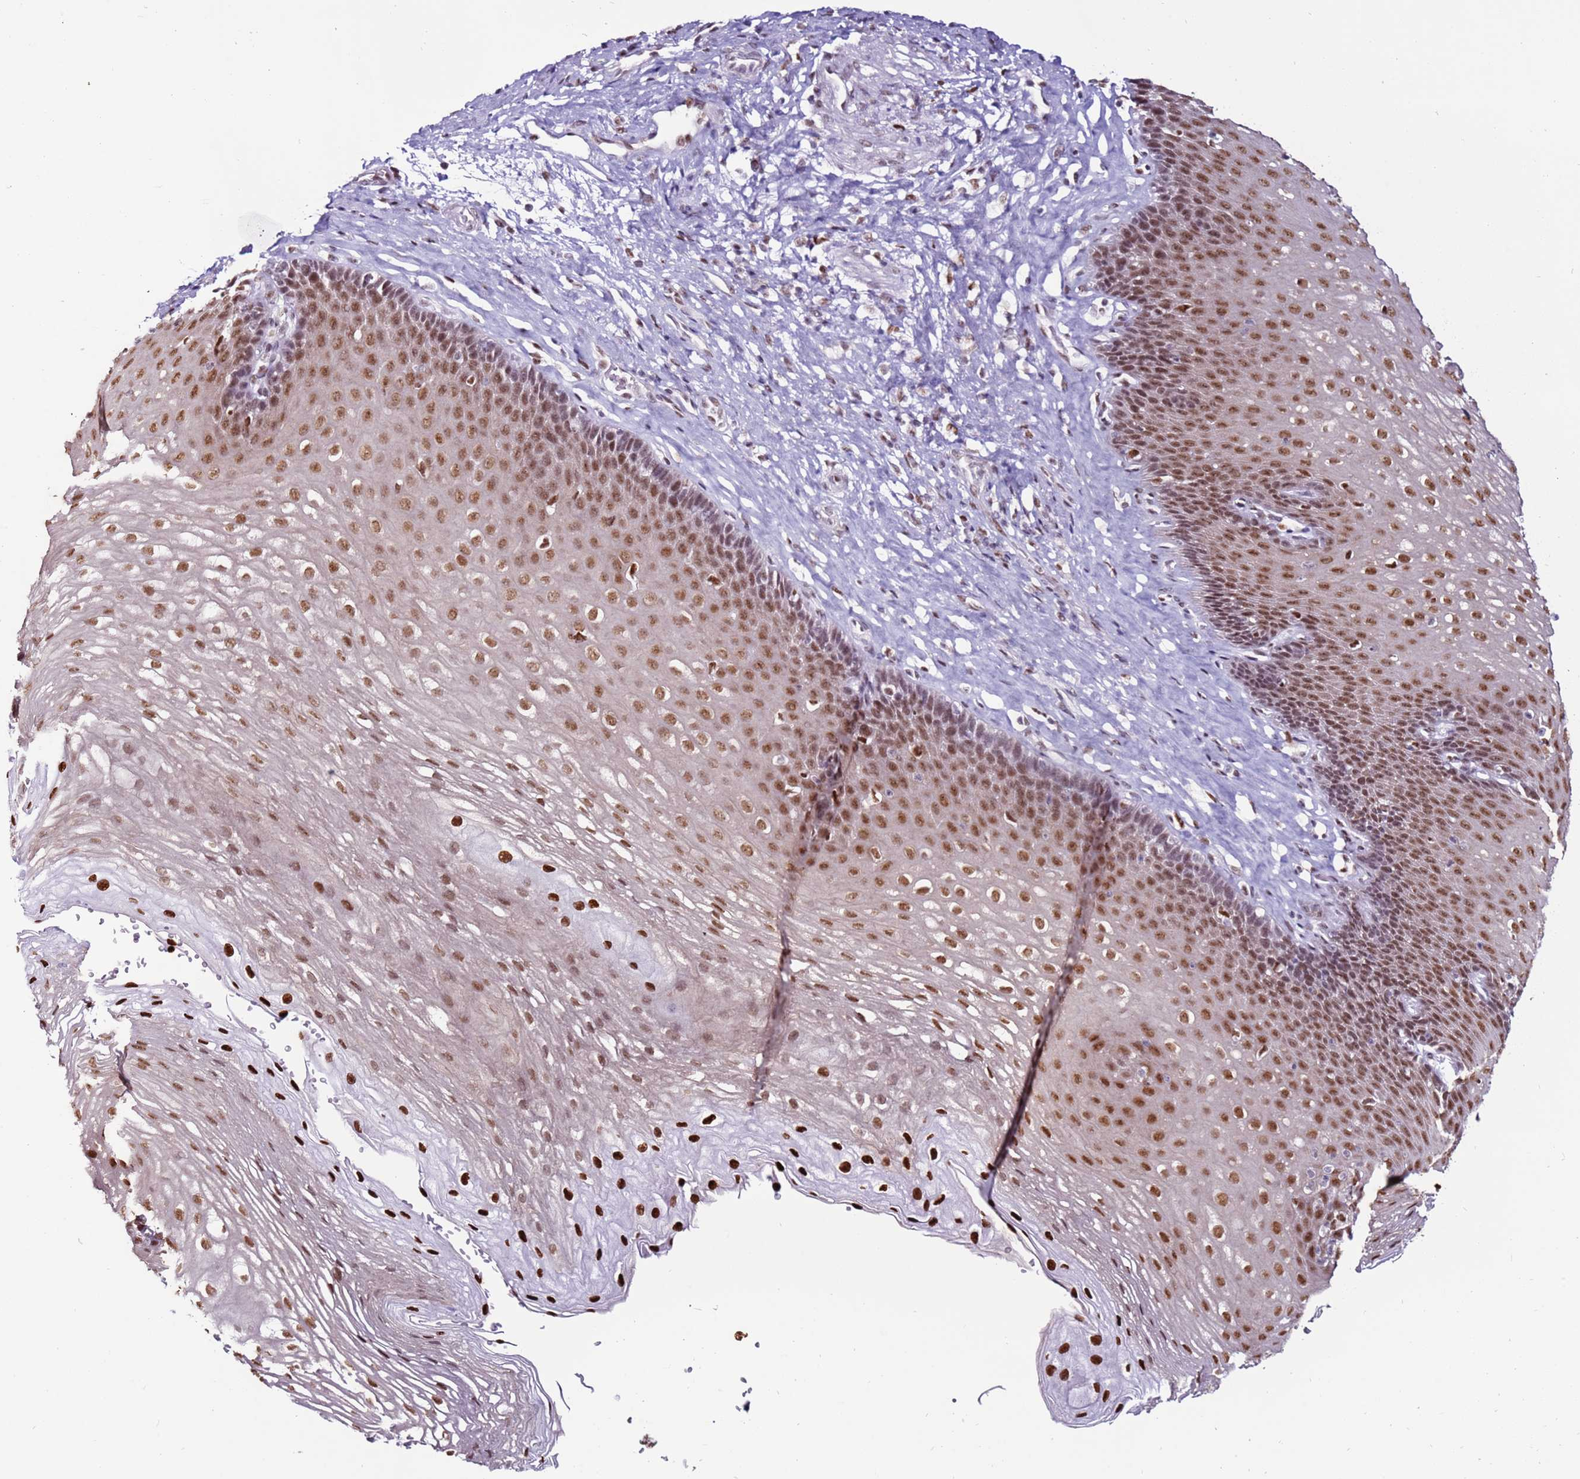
{"staining": {"intensity": "strong", "quantity": "25%-75%", "location": "nuclear"}, "tissue": "esophagus", "cell_type": "Squamous epithelial cells", "image_type": "normal", "snomed": [{"axis": "morphology", "description": "Normal tissue, NOS"}, {"axis": "topography", "description": "Esophagus"}], "caption": "Esophagus stained with DAB (3,3'-diaminobenzidine) immunohistochemistry displays high levels of strong nuclear positivity in approximately 25%-75% of squamous epithelial cells. (Brightfield microscopy of DAB IHC at high magnification).", "gene": "KPNA4", "patient": {"sex": "female", "age": 66}}